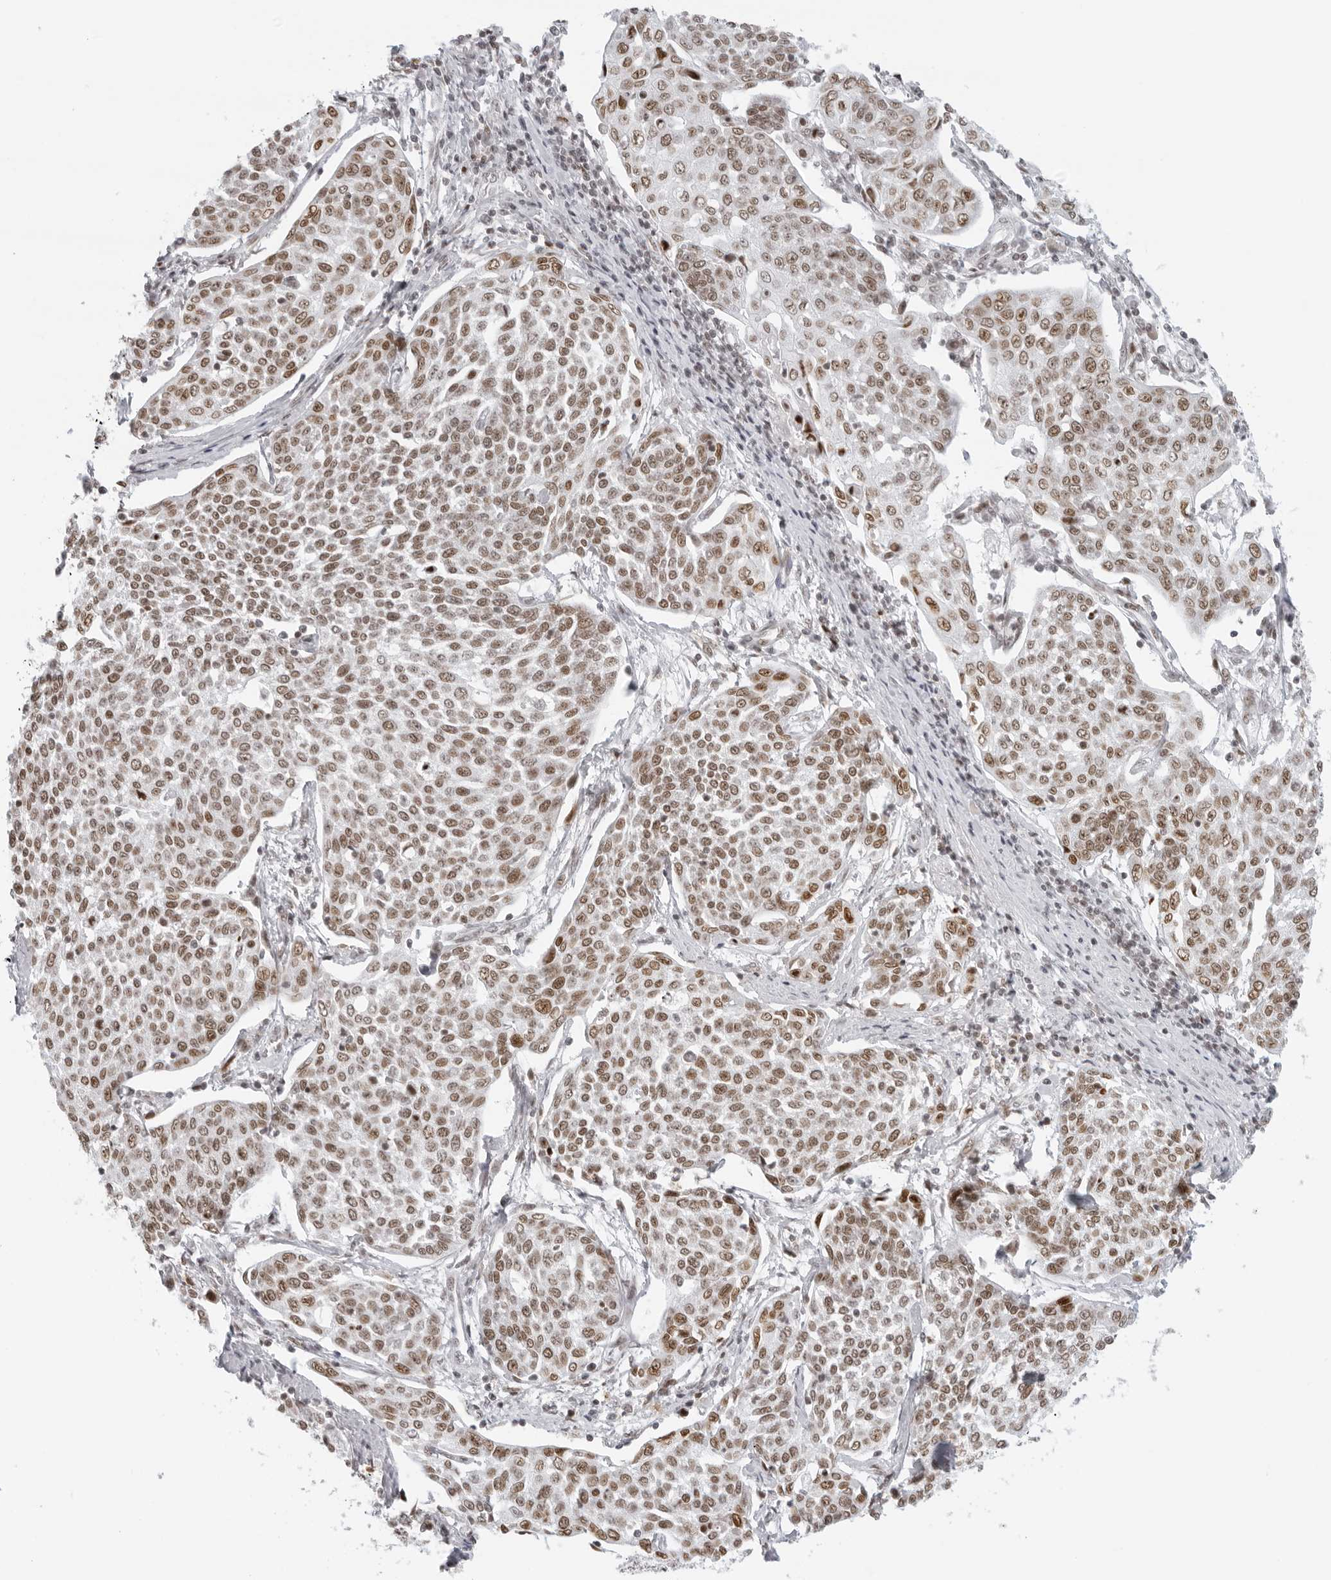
{"staining": {"intensity": "moderate", "quantity": ">75%", "location": "nuclear"}, "tissue": "cervical cancer", "cell_type": "Tumor cells", "image_type": "cancer", "snomed": [{"axis": "morphology", "description": "Squamous cell carcinoma, NOS"}, {"axis": "topography", "description": "Cervix"}], "caption": "Immunohistochemistry (IHC) histopathology image of neoplastic tissue: human cervical cancer stained using immunohistochemistry reveals medium levels of moderate protein expression localized specifically in the nuclear of tumor cells, appearing as a nuclear brown color.", "gene": "RCC1", "patient": {"sex": "female", "age": 34}}